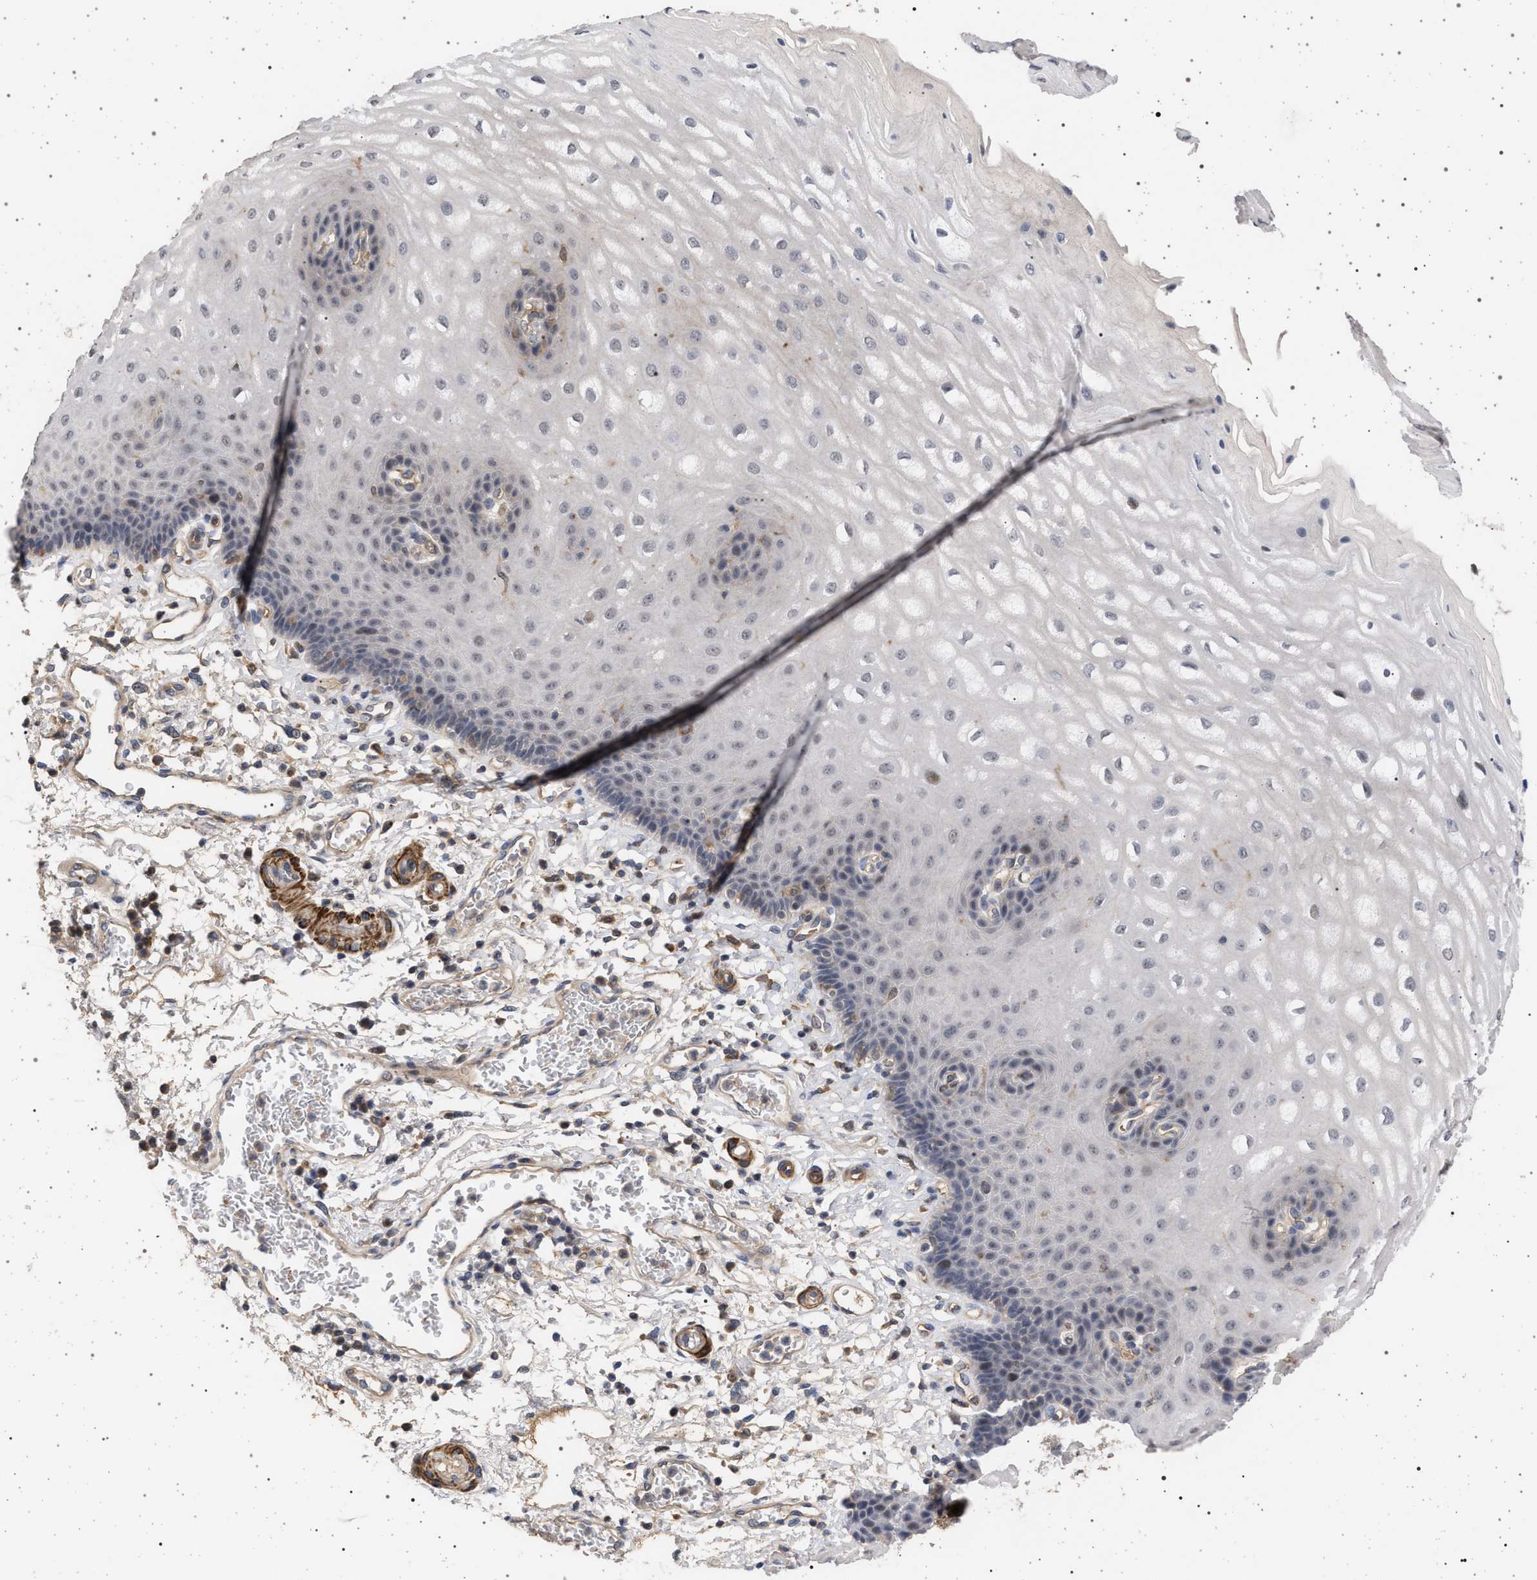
{"staining": {"intensity": "moderate", "quantity": "<25%", "location": "nuclear"}, "tissue": "esophagus", "cell_type": "Squamous epithelial cells", "image_type": "normal", "snomed": [{"axis": "morphology", "description": "Normal tissue, NOS"}, {"axis": "topography", "description": "Esophagus"}], "caption": "DAB (3,3'-diaminobenzidine) immunohistochemical staining of unremarkable esophagus reveals moderate nuclear protein expression in about <25% of squamous epithelial cells.", "gene": "RBM48", "patient": {"sex": "male", "age": 54}}